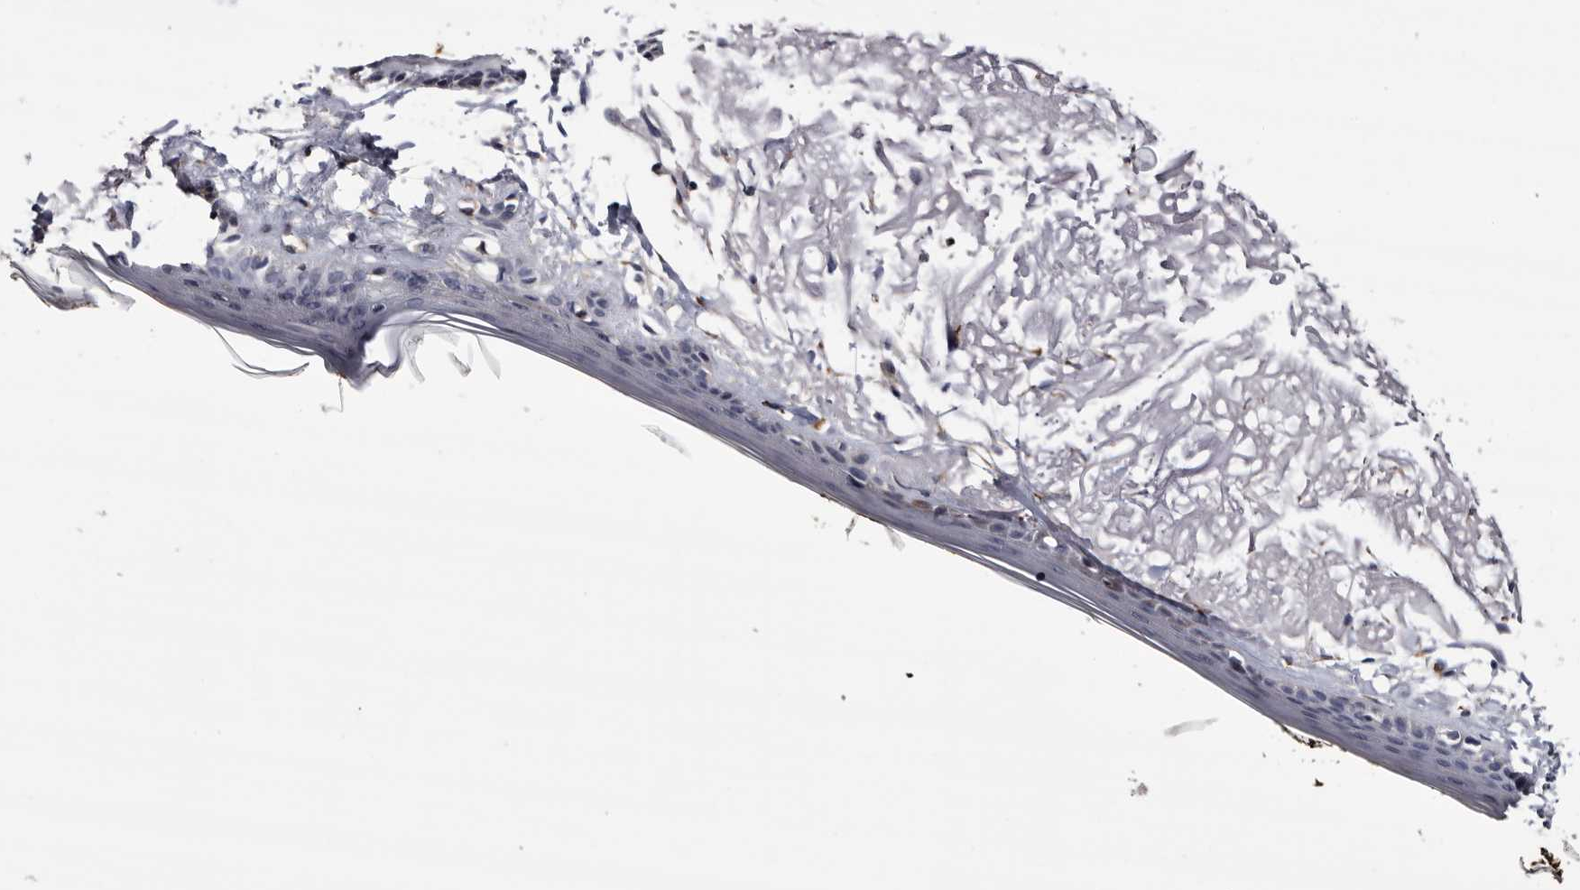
{"staining": {"intensity": "negative", "quantity": "none", "location": "none"}, "tissue": "skin", "cell_type": "Fibroblasts", "image_type": "normal", "snomed": [{"axis": "morphology", "description": "Normal tissue, NOS"}, {"axis": "topography", "description": "Skin"}, {"axis": "topography", "description": "Skeletal muscle"}], "caption": "Histopathology image shows no significant protein staining in fibroblasts of benign skin. (DAB (3,3'-diaminobenzidine) IHC visualized using brightfield microscopy, high magnification).", "gene": "ARMCX2", "patient": {"sex": "male", "age": 83}}